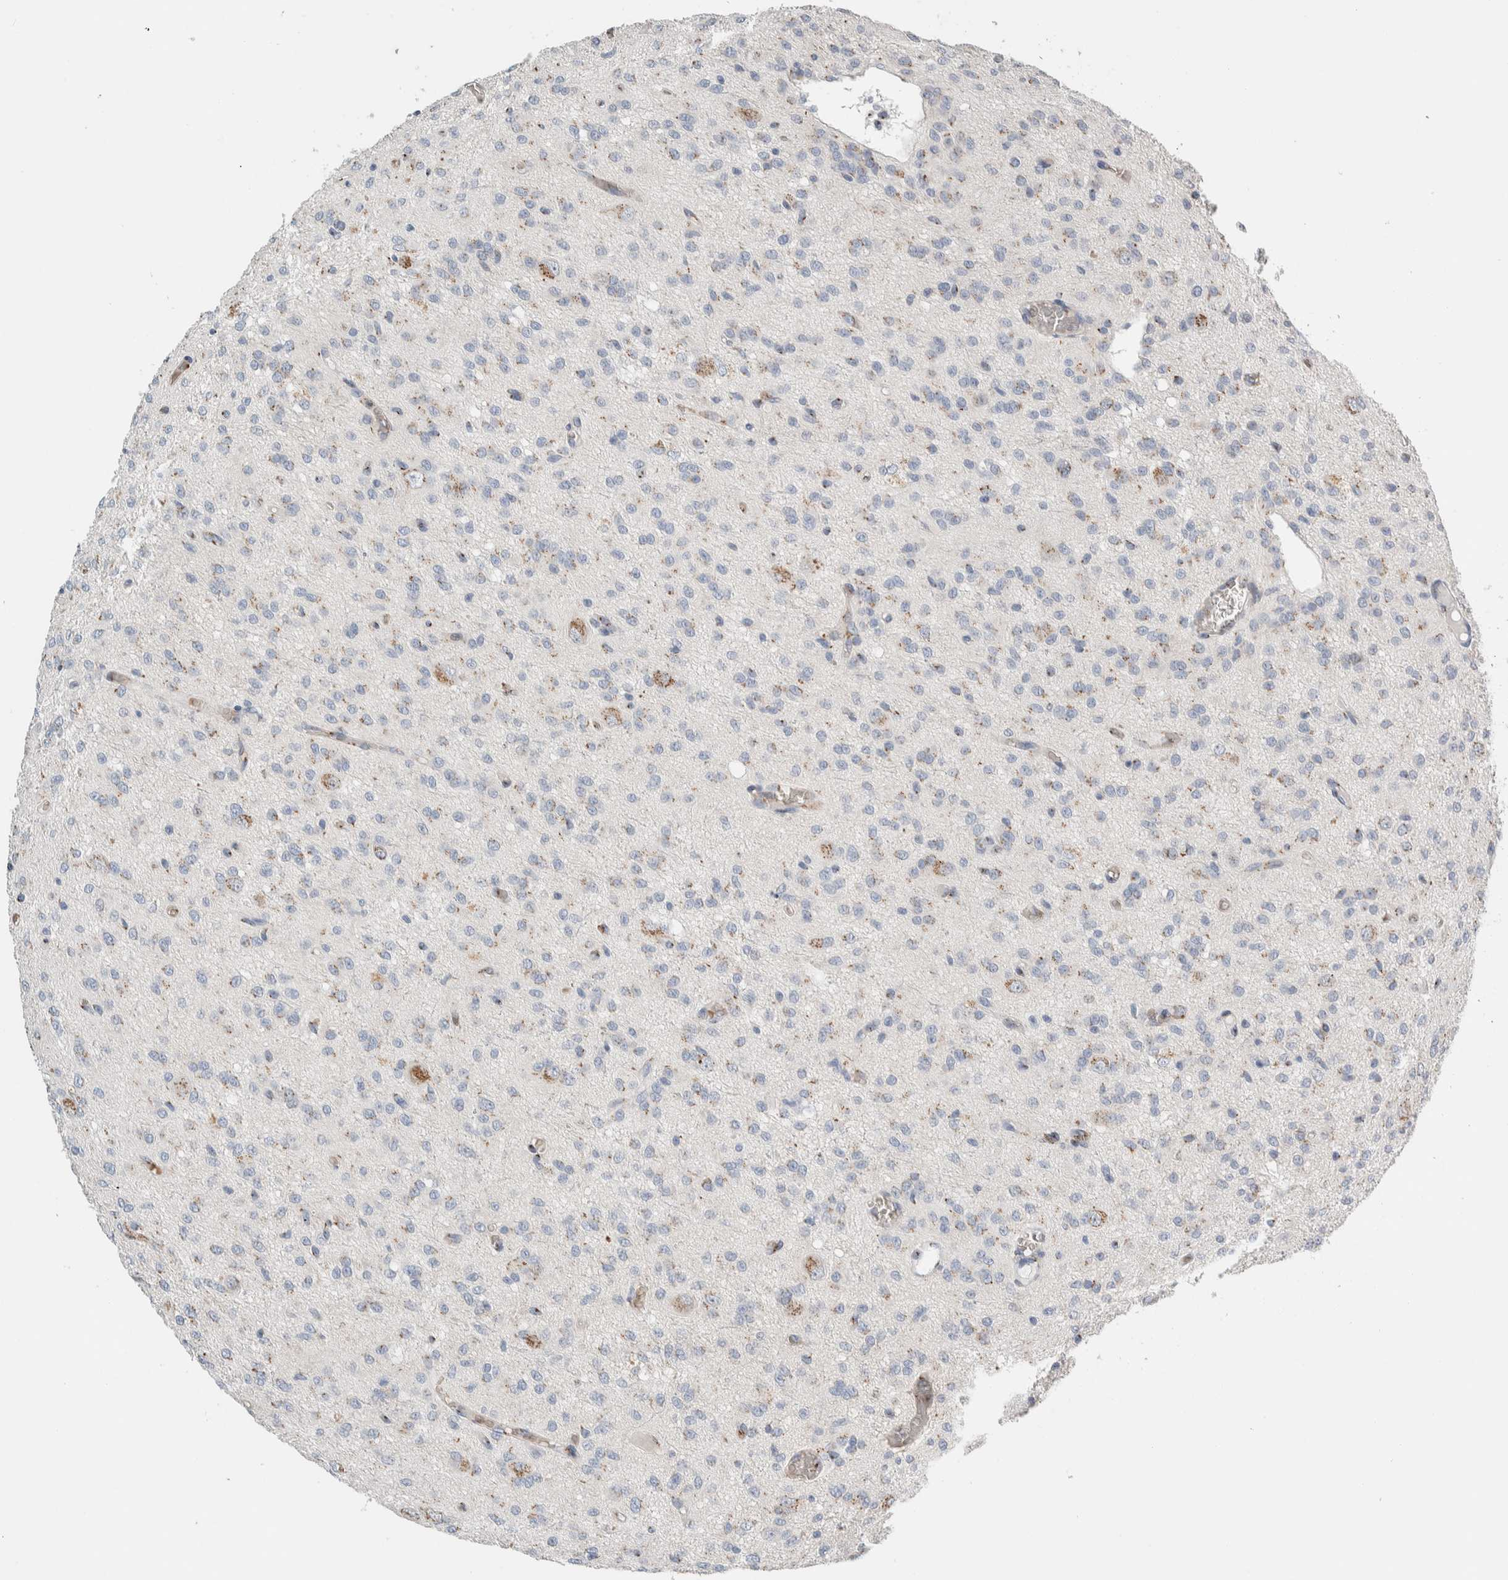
{"staining": {"intensity": "negative", "quantity": "none", "location": "none"}, "tissue": "glioma", "cell_type": "Tumor cells", "image_type": "cancer", "snomed": [{"axis": "morphology", "description": "Glioma, malignant, High grade"}, {"axis": "topography", "description": "Brain"}], "caption": "High power microscopy photomicrograph of an immunohistochemistry (IHC) histopathology image of glioma, revealing no significant staining in tumor cells.", "gene": "SLC38A10", "patient": {"sex": "female", "age": 59}}